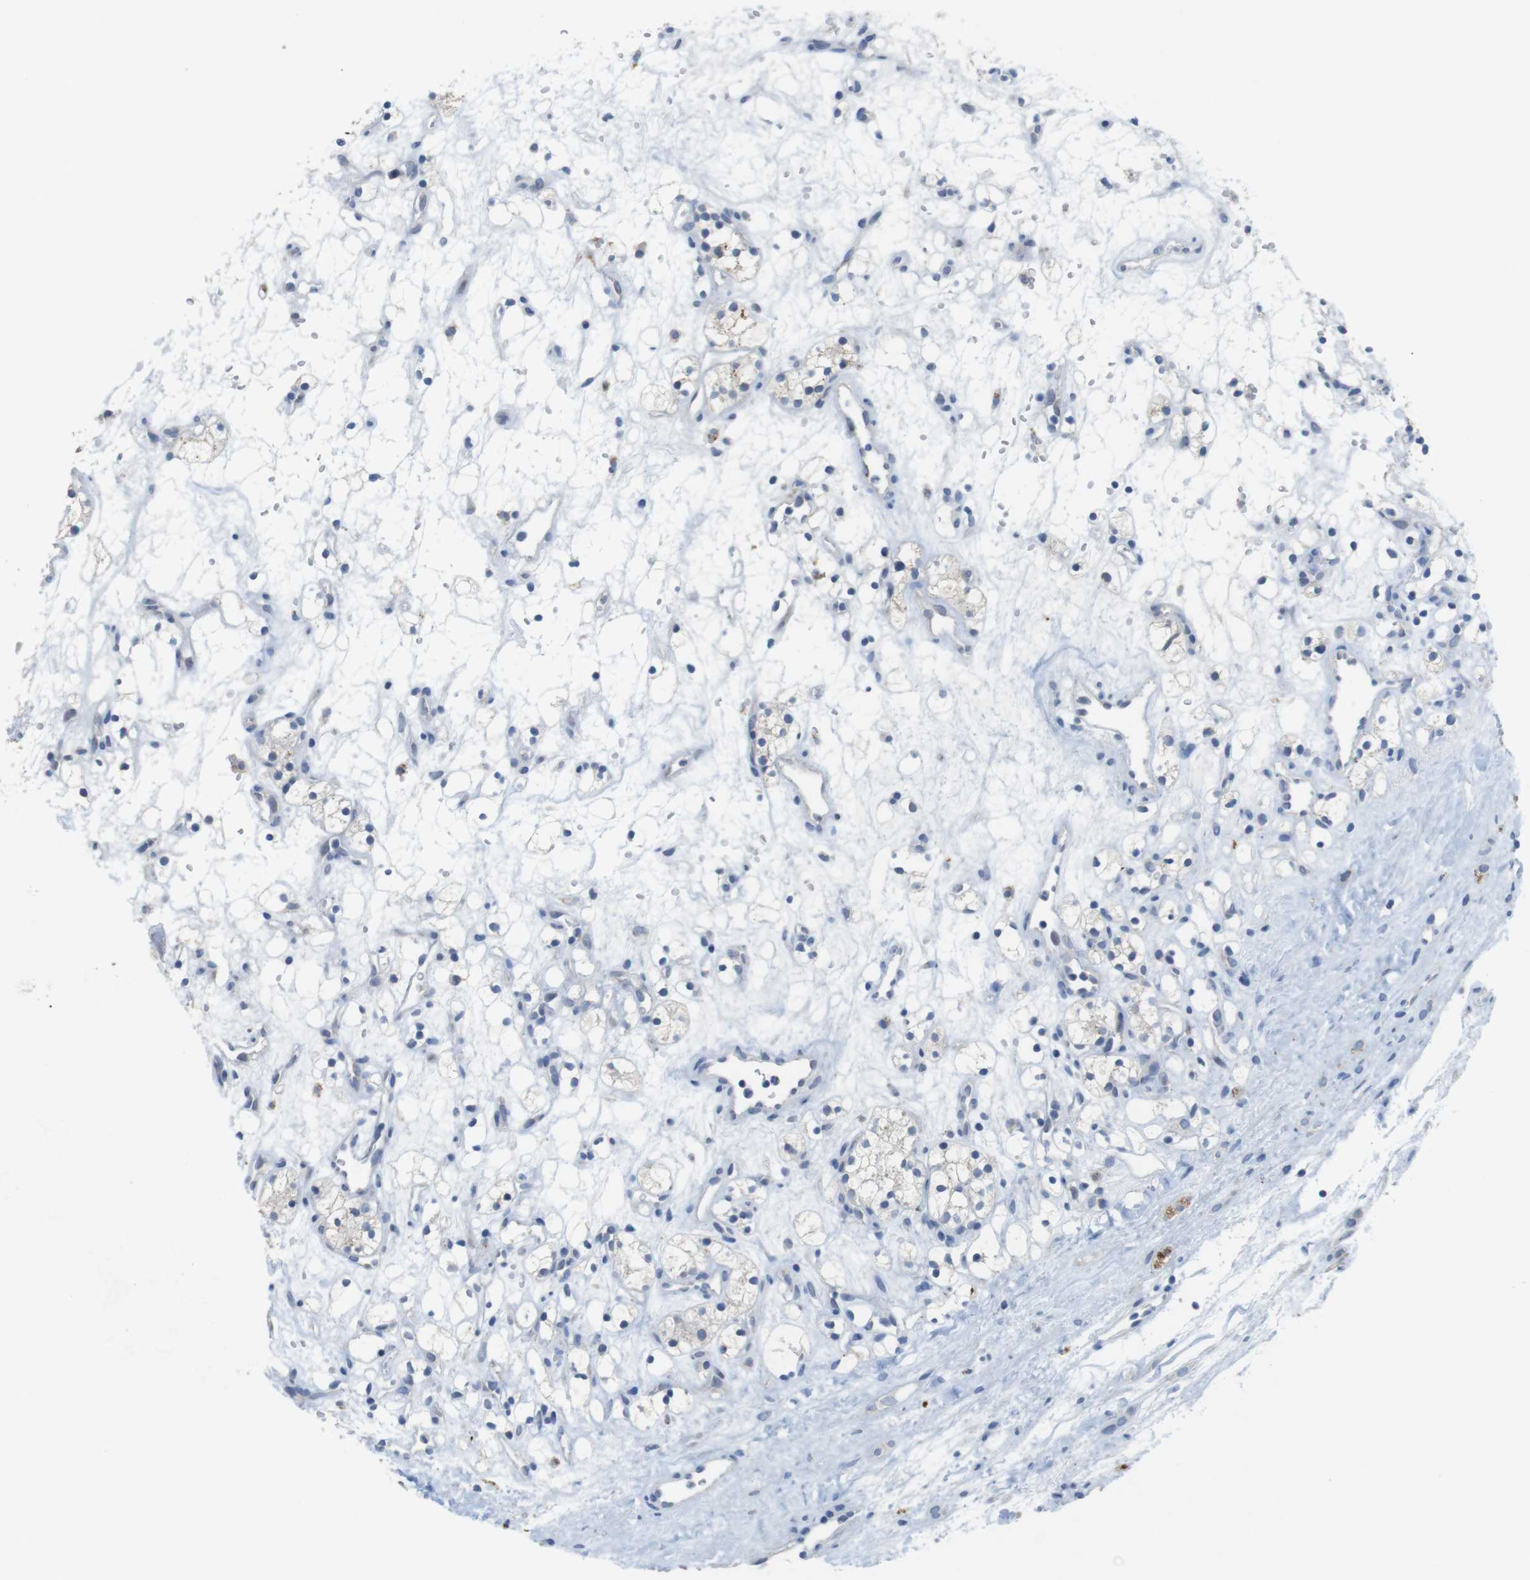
{"staining": {"intensity": "negative", "quantity": "none", "location": "none"}, "tissue": "renal cancer", "cell_type": "Tumor cells", "image_type": "cancer", "snomed": [{"axis": "morphology", "description": "Adenocarcinoma, NOS"}, {"axis": "topography", "description": "Kidney"}], "caption": "DAB immunohistochemical staining of renal cancer (adenocarcinoma) exhibits no significant expression in tumor cells.", "gene": "KPNA2", "patient": {"sex": "female", "age": 60}}